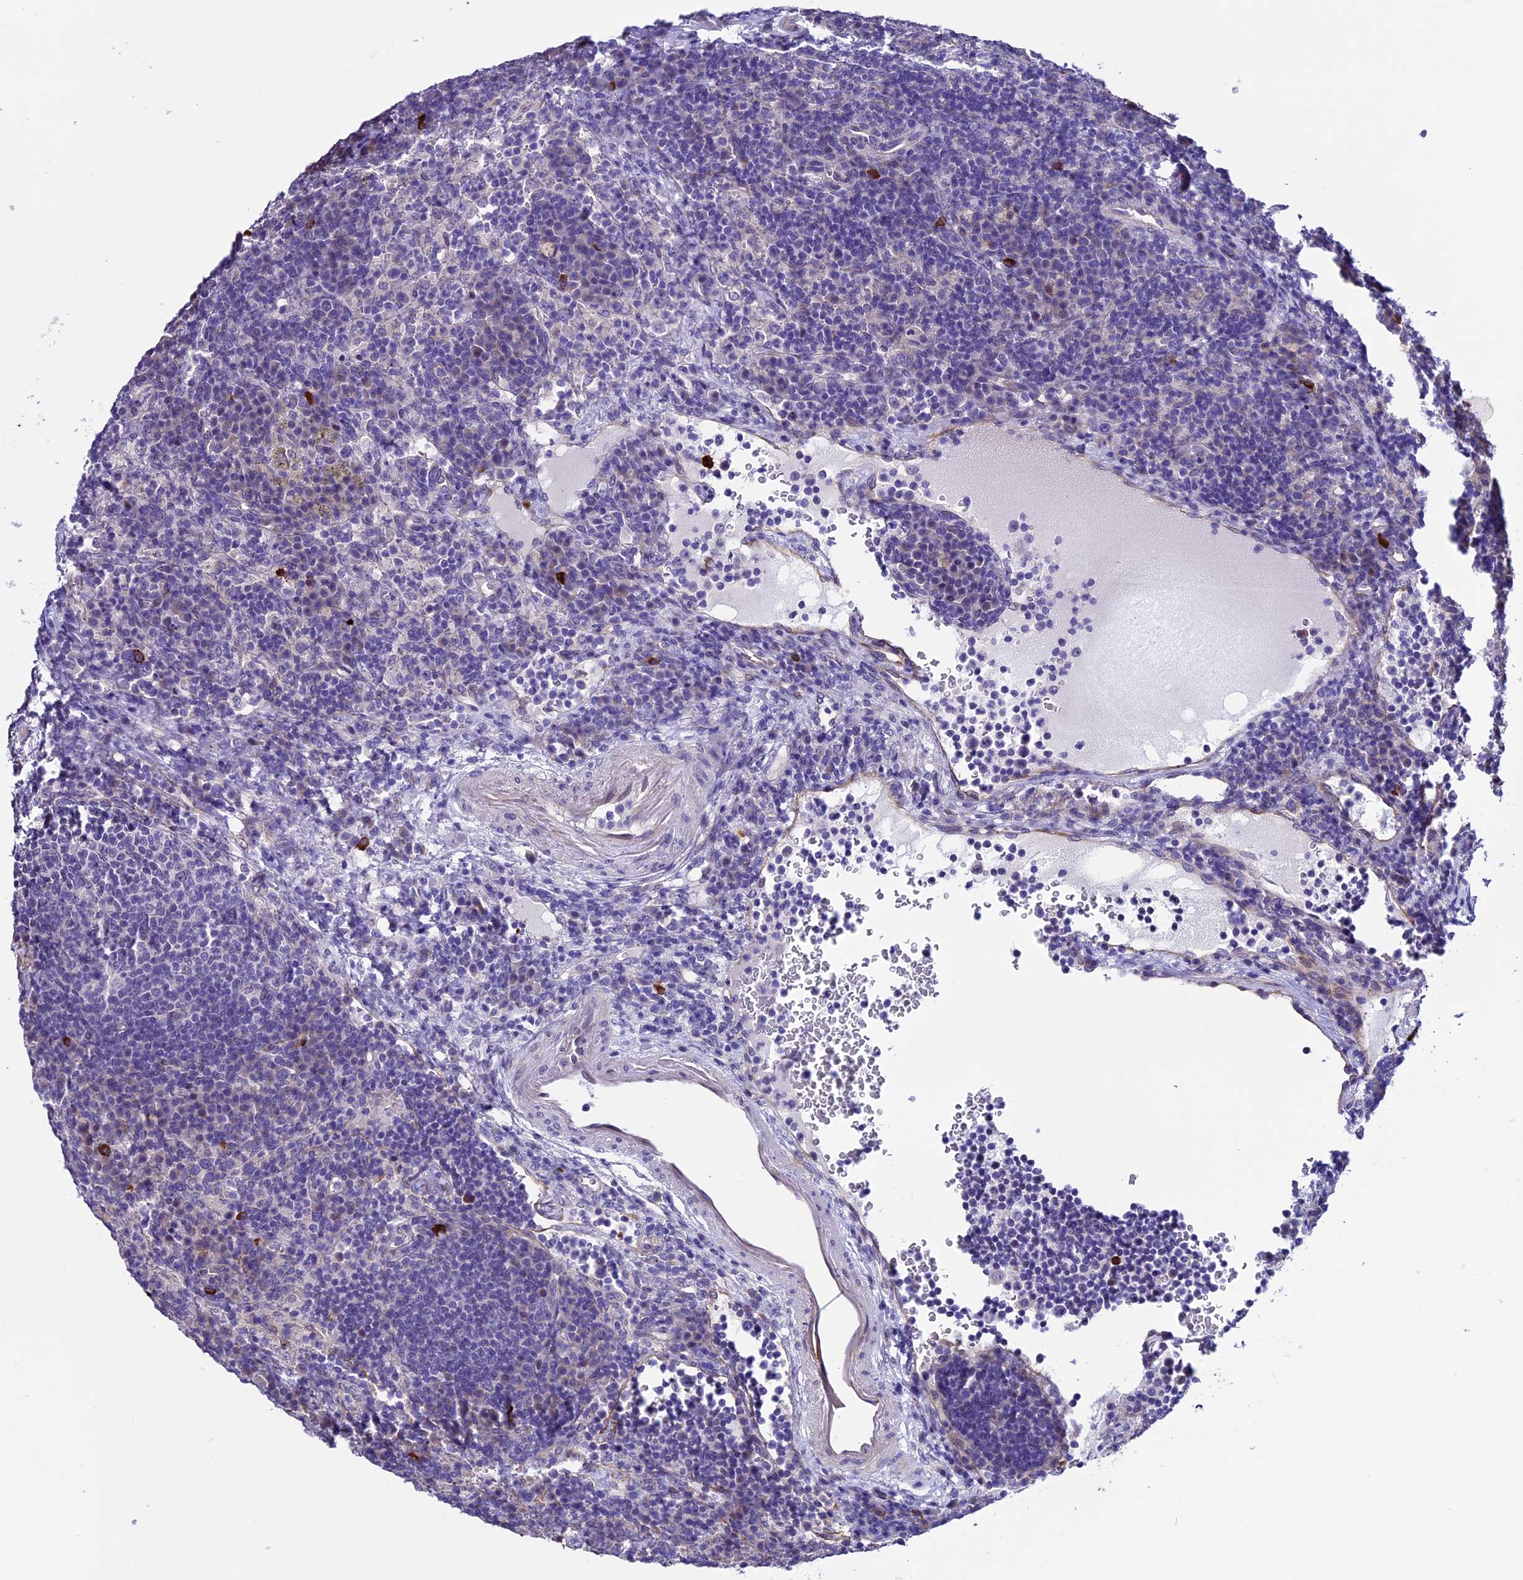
{"staining": {"intensity": "negative", "quantity": "none", "location": "none"}, "tissue": "lymph node", "cell_type": "Germinal center cells", "image_type": "normal", "snomed": [{"axis": "morphology", "description": "Normal tissue, NOS"}, {"axis": "topography", "description": "Lymph node"}], "caption": "Protein analysis of normal lymph node reveals no significant expression in germinal center cells.", "gene": "TMEM171", "patient": {"sex": "female", "age": 70}}